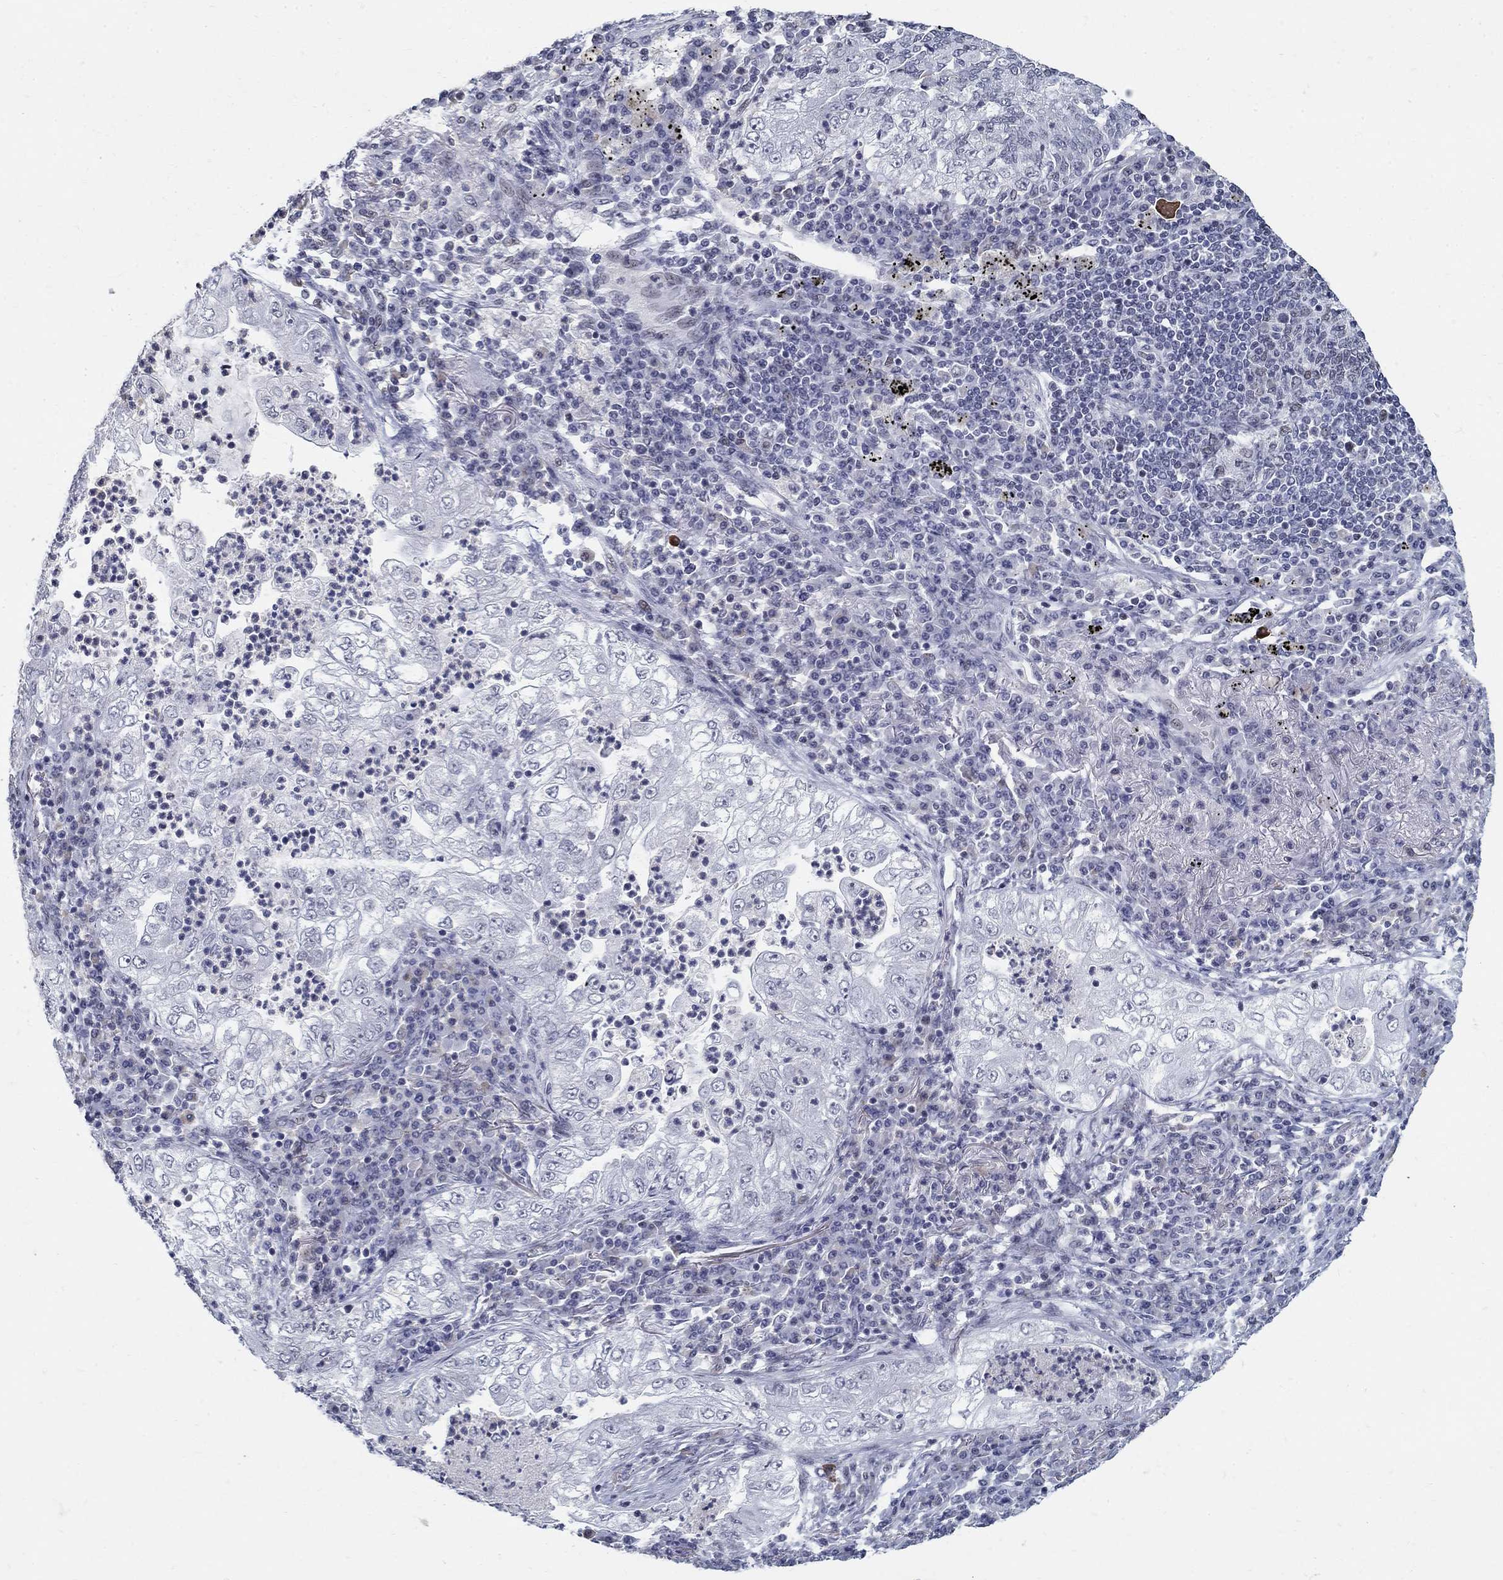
{"staining": {"intensity": "negative", "quantity": "none", "location": "none"}, "tissue": "lung cancer", "cell_type": "Tumor cells", "image_type": "cancer", "snomed": [{"axis": "morphology", "description": "Adenocarcinoma, NOS"}, {"axis": "topography", "description": "Lung"}], "caption": "There is no significant staining in tumor cells of lung cancer (adenocarcinoma). Nuclei are stained in blue.", "gene": "BHLHE22", "patient": {"sex": "female", "age": 73}}